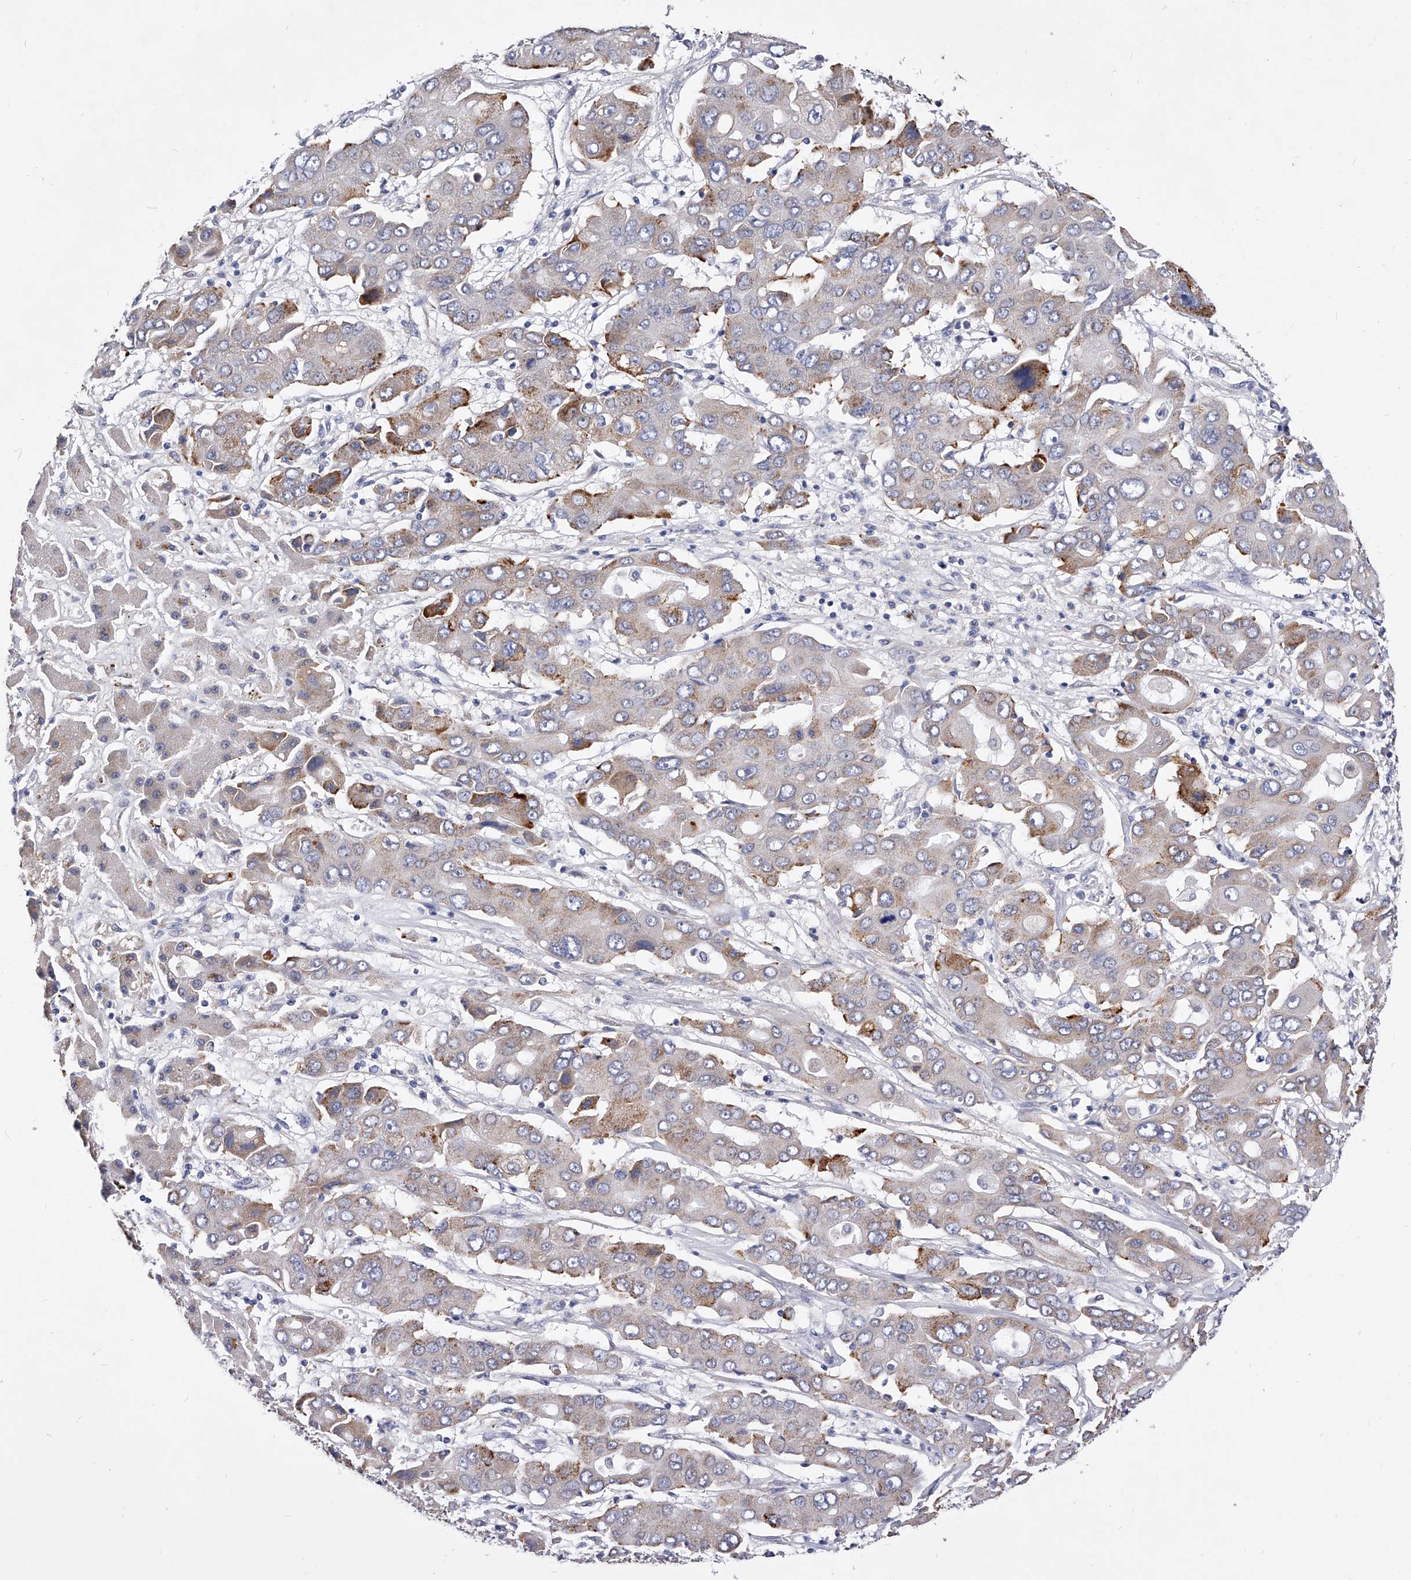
{"staining": {"intensity": "moderate", "quantity": "<25%", "location": "cytoplasmic/membranous"}, "tissue": "liver cancer", "cell_type": "Tumor cells", "image_type": "cancer", "snomed": [{"axis": "morphology", "description": "Cholangiocarcinoma"}, {"axis": "topography", "description": "Liver"}], "caption": "Immunohistochemistry (IHC) histopathology image of neoplastic tissue: human liver cholangiocarcinoma stained using immunohistochemistry (IHC) reveals low levels of moderate protein expression localized specifically in the cytoplasmic/membranous of tumor cells, appearing as a cytoplasmic/membranous brown color.", "gene": "ZNF529", "patient": {"sex": "male", "age": 67}}